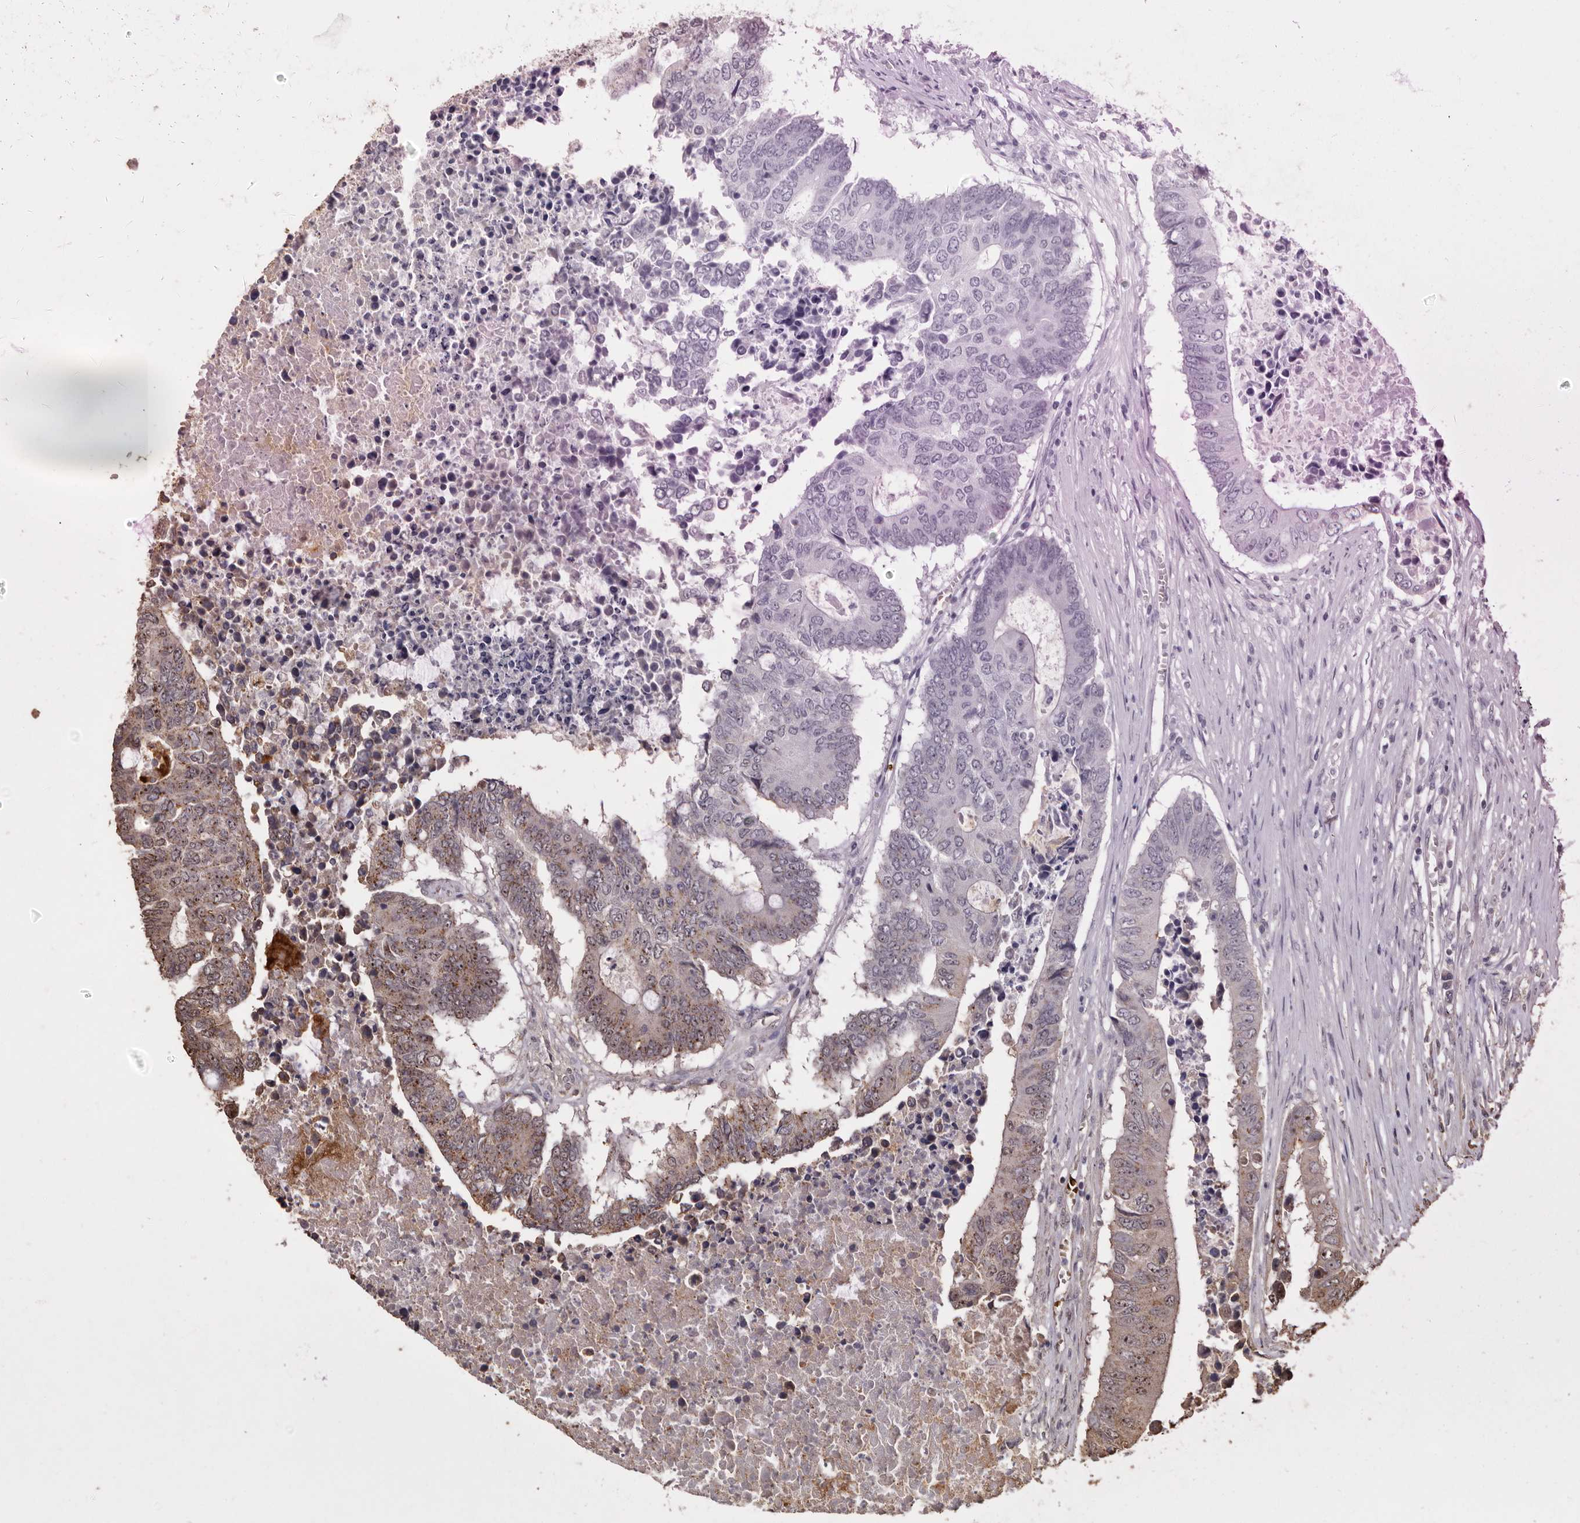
{"staining": {"intensity": "moderate", "quantity": "25%-75%", "location": "cytoplasmic/membranous"}, "tissue": "colorectal cancer", "cell_type": "Tumor cells", "image_type": "cancer", "snomed": [{"axis": "morphology", "description": "Adenocarcinoma, NOS"}, {"axis": "topography", "description": "Colon"}], "caption": "Protein expression analysis of human colorectal cancer (adenocarcinoma) reveals moderate cytoplasmic/membranous staining in approximately 25%-75% of tumor cells.", "gene": "GRAMD2A", "patient": {"sex": "male", "age": 87}}